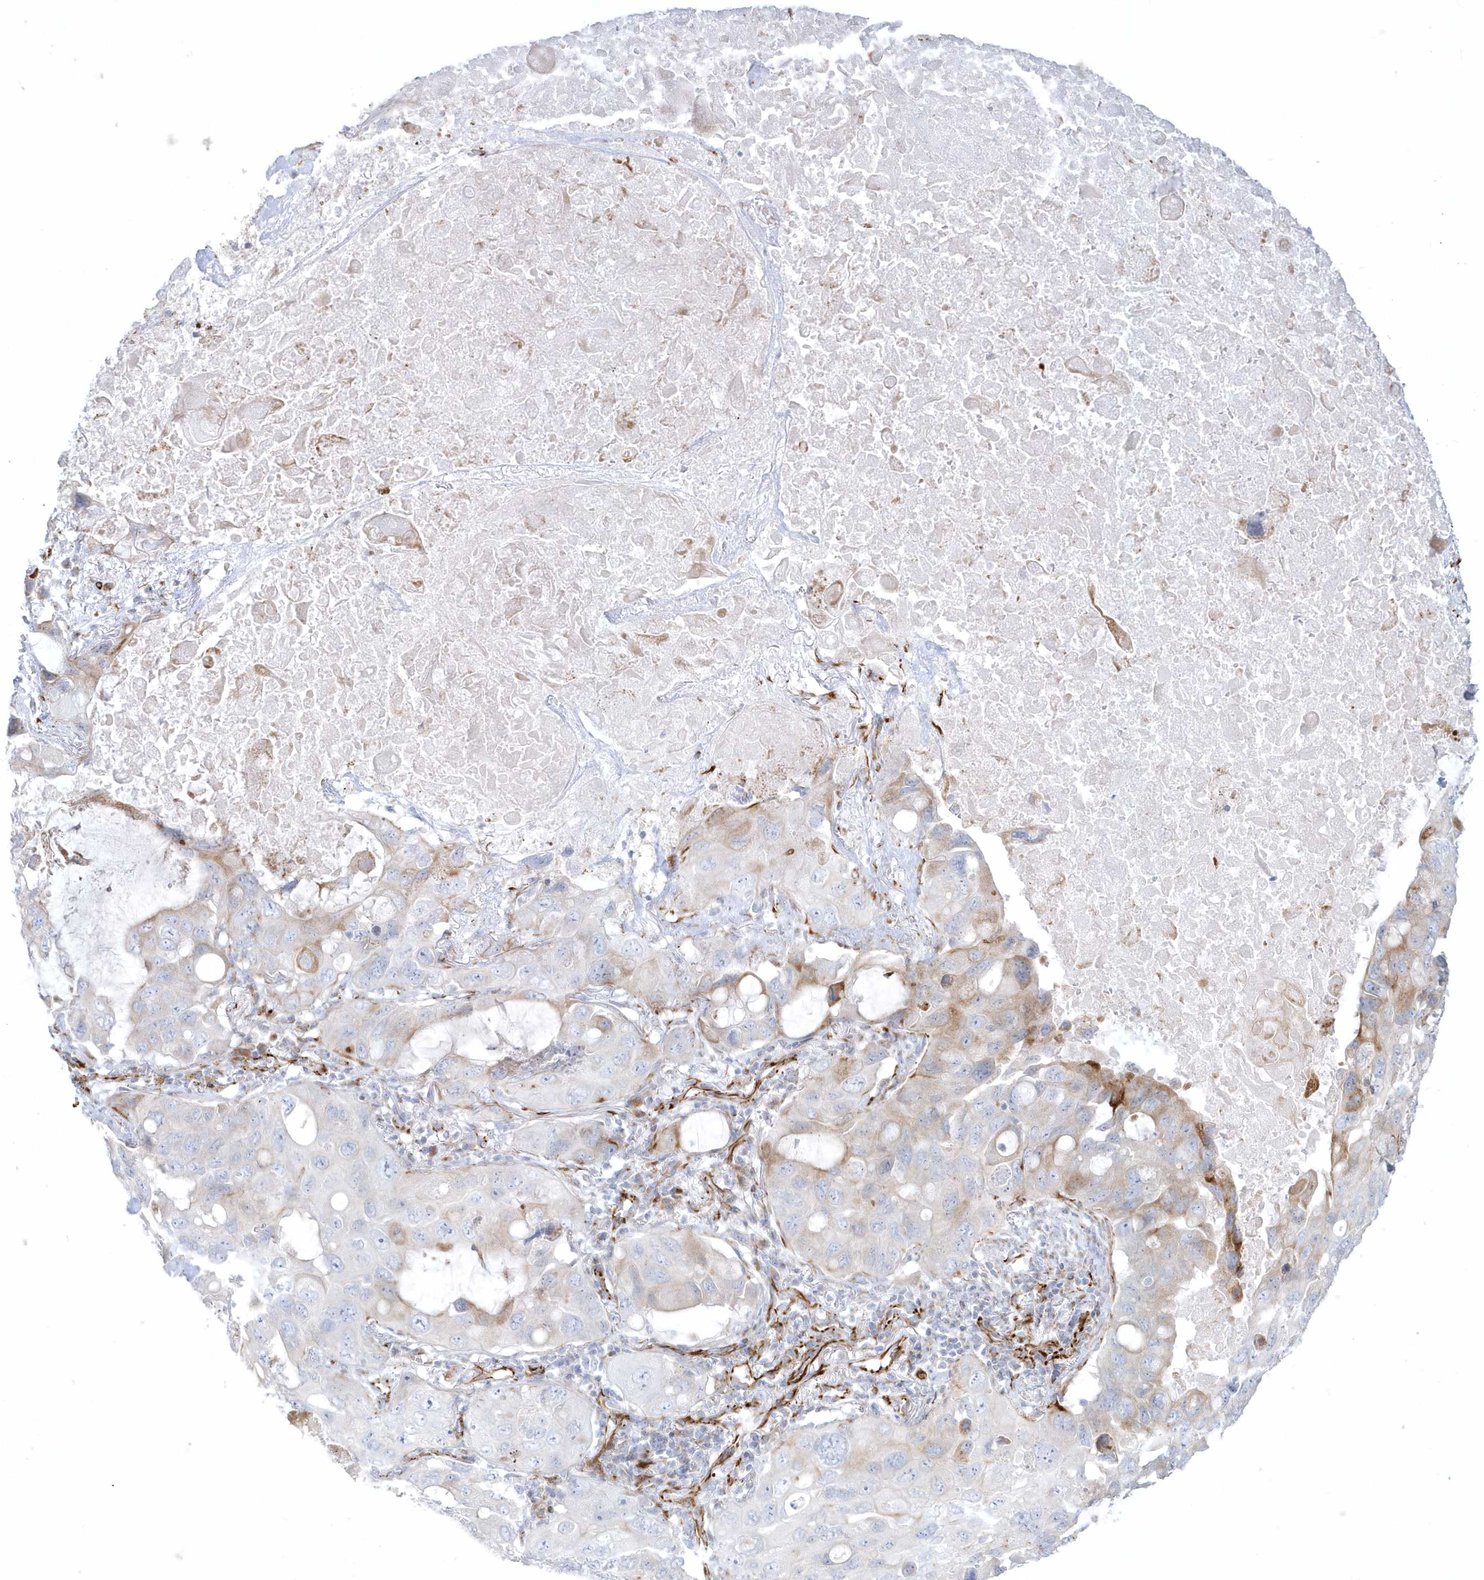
{"staining": {"intensity": "weak", "quantity": "25%-75%", "location": "cytoplasmic/membranous"}, "tissue": "lung cancer", "cell_type": "Tumor cells", "image_type": "cancer", "snomed": [{"axis": "morphology", "description": "Squamous cell carcinoma, NOS"}, {"axis": "topography", "description": "Lung"}], "caption": "DAB immunohistochemical staining of squamous cell carcinoma (lung) reveals weak cytoplasmic/membranous protein positivity in about 25%-75% of tumor cells. The protein of interest is stained brown, and the nuclei are stained in blue (DAB IHC with brightfield microscopy, high magnification).", "gene": "PPIL6", "patient": {"sex": "female", "age": 73}}